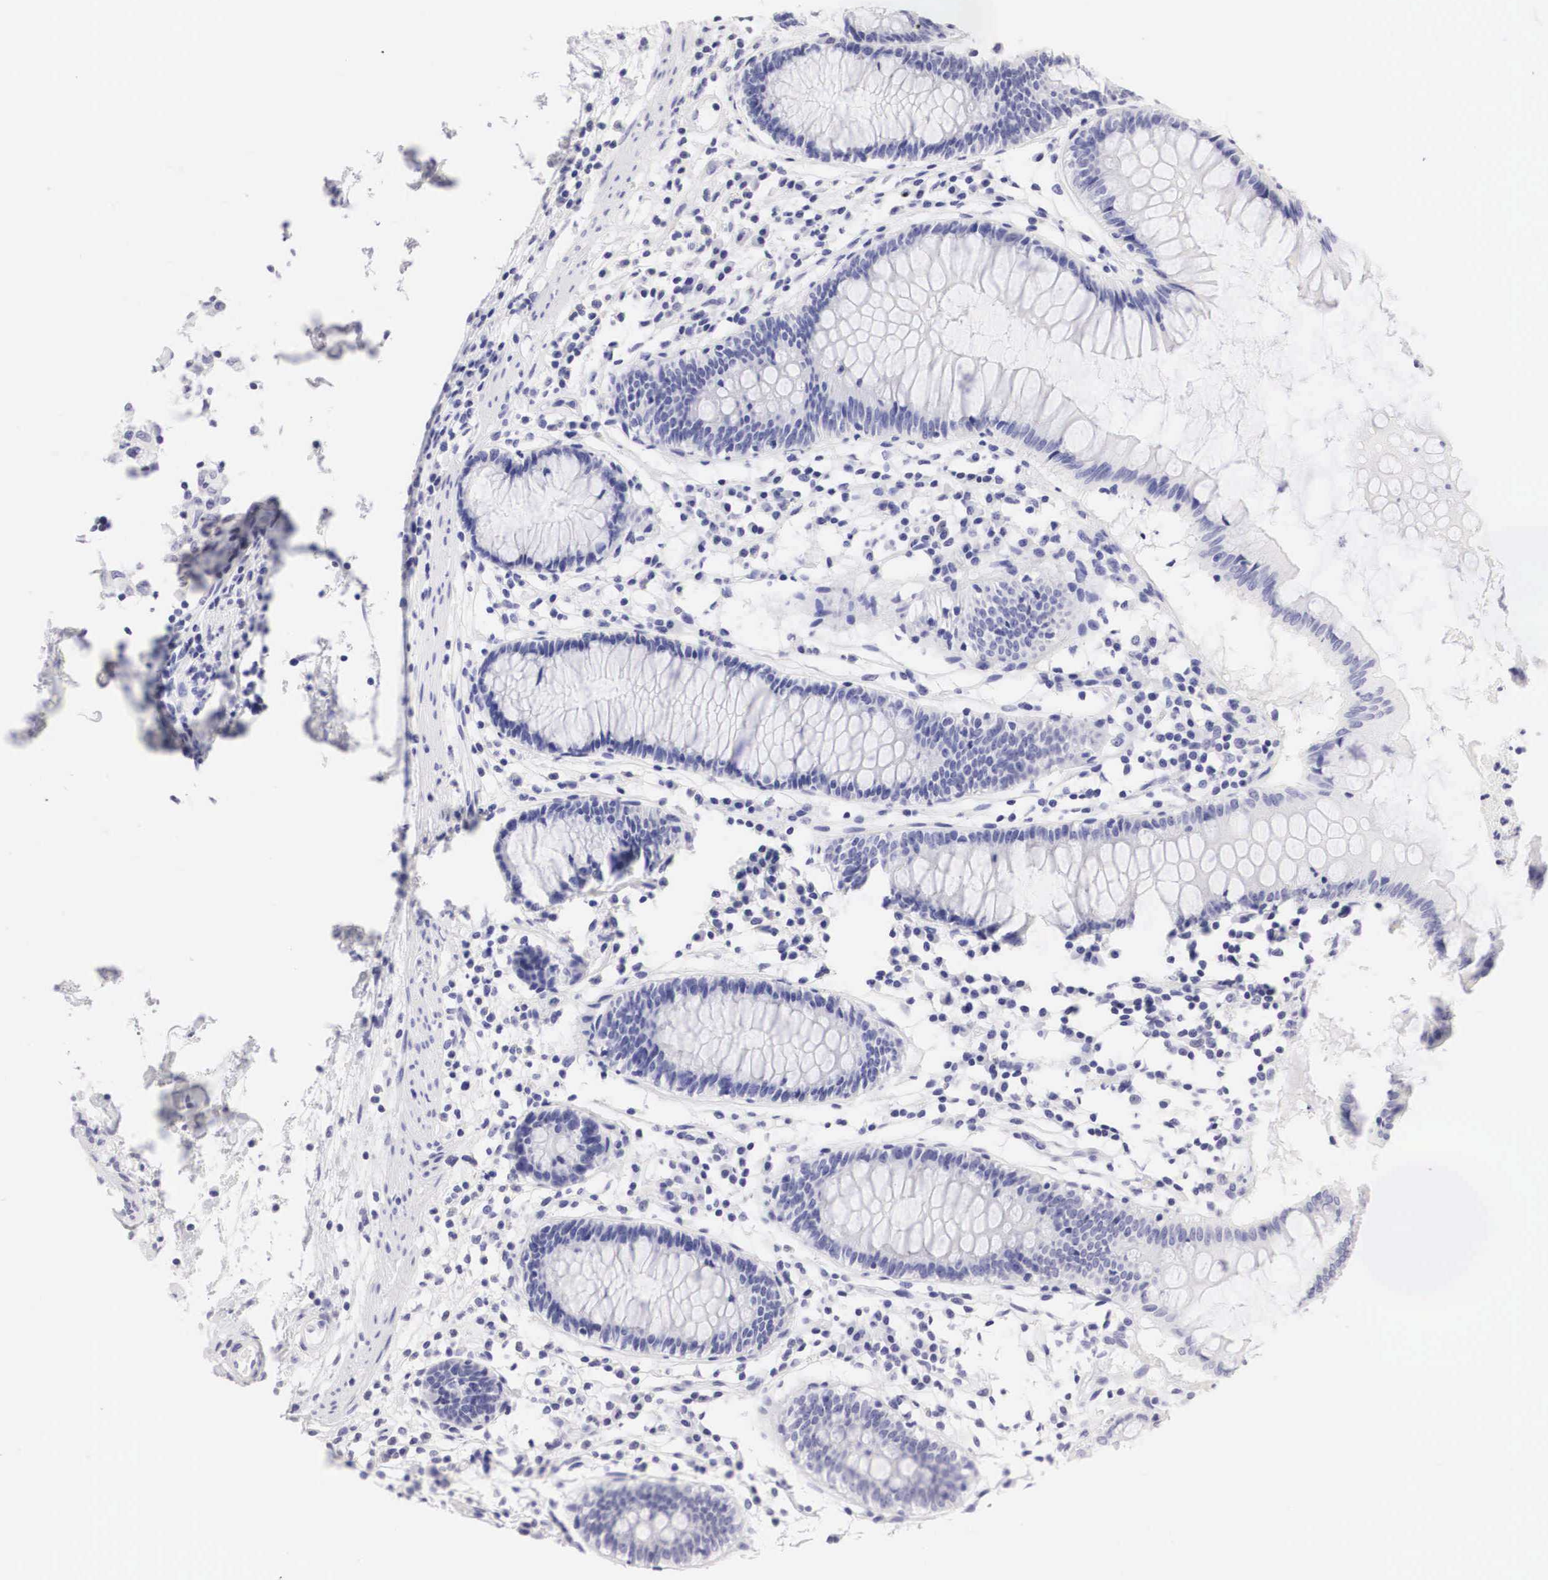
{"staining": {"intensity": "negative", "quantity": "none", "location": "none"}, "tissue": "colon", "cell_type": "Endothelial cells", "image_type": "normal", "snomed": [{"axis": "morphology", "description": "Normal tissue, NOS"}, {"axis": "topography", "description": "Colon"}], "caption": "The photomicrograph displays no significant positivity in endothelial cells of colon. (DAB immunohistochemistry, high magnification).", "gene": "TYR", "patient": {"sex": "female", "age": 55}}